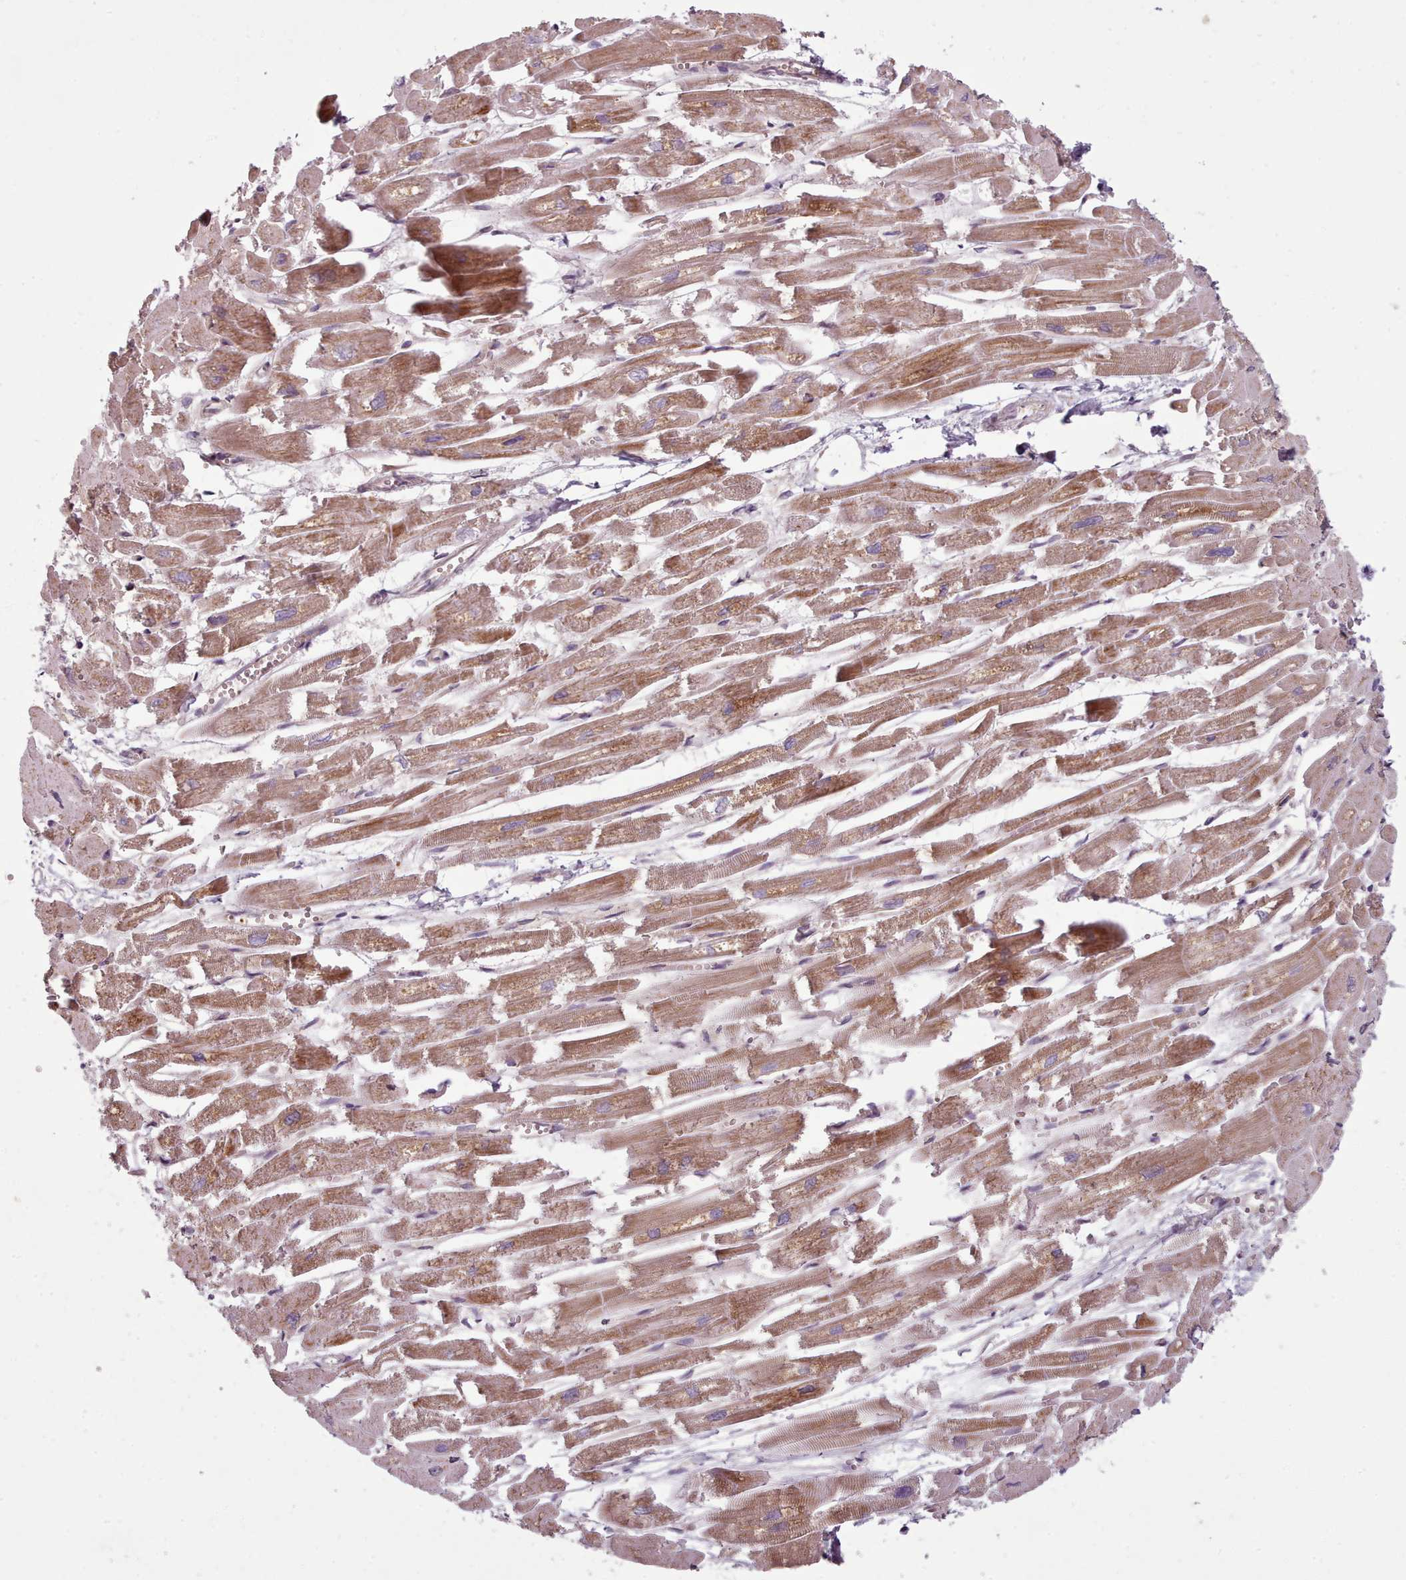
{"staining": {"intensity": "moderate", "quantity": ">75%", "location": "cytoplasmic/membranous"}, "tissue": "heart muscle", "cell_type": "Cardiomyocytes", "image_type": "normal", "snomed": [{"axis": "morphology", "description": "Normal tissue, NOS"}, {"axis": "topography", "description": "Heart"}], "caption": "Protein expression analysis of unremarkable heart muscle displays moderate cytoplasmic/membranous staining in about >75% of cardiomyocytes. The protein is stained brown, and the nuclei are stained in blue (DAB (3,3'-diaminobenzidine) IHC with brightfield microscopy, high magnification).", "gene": "LAPTM5", "patient": {"sex": "male", "age": 54}}